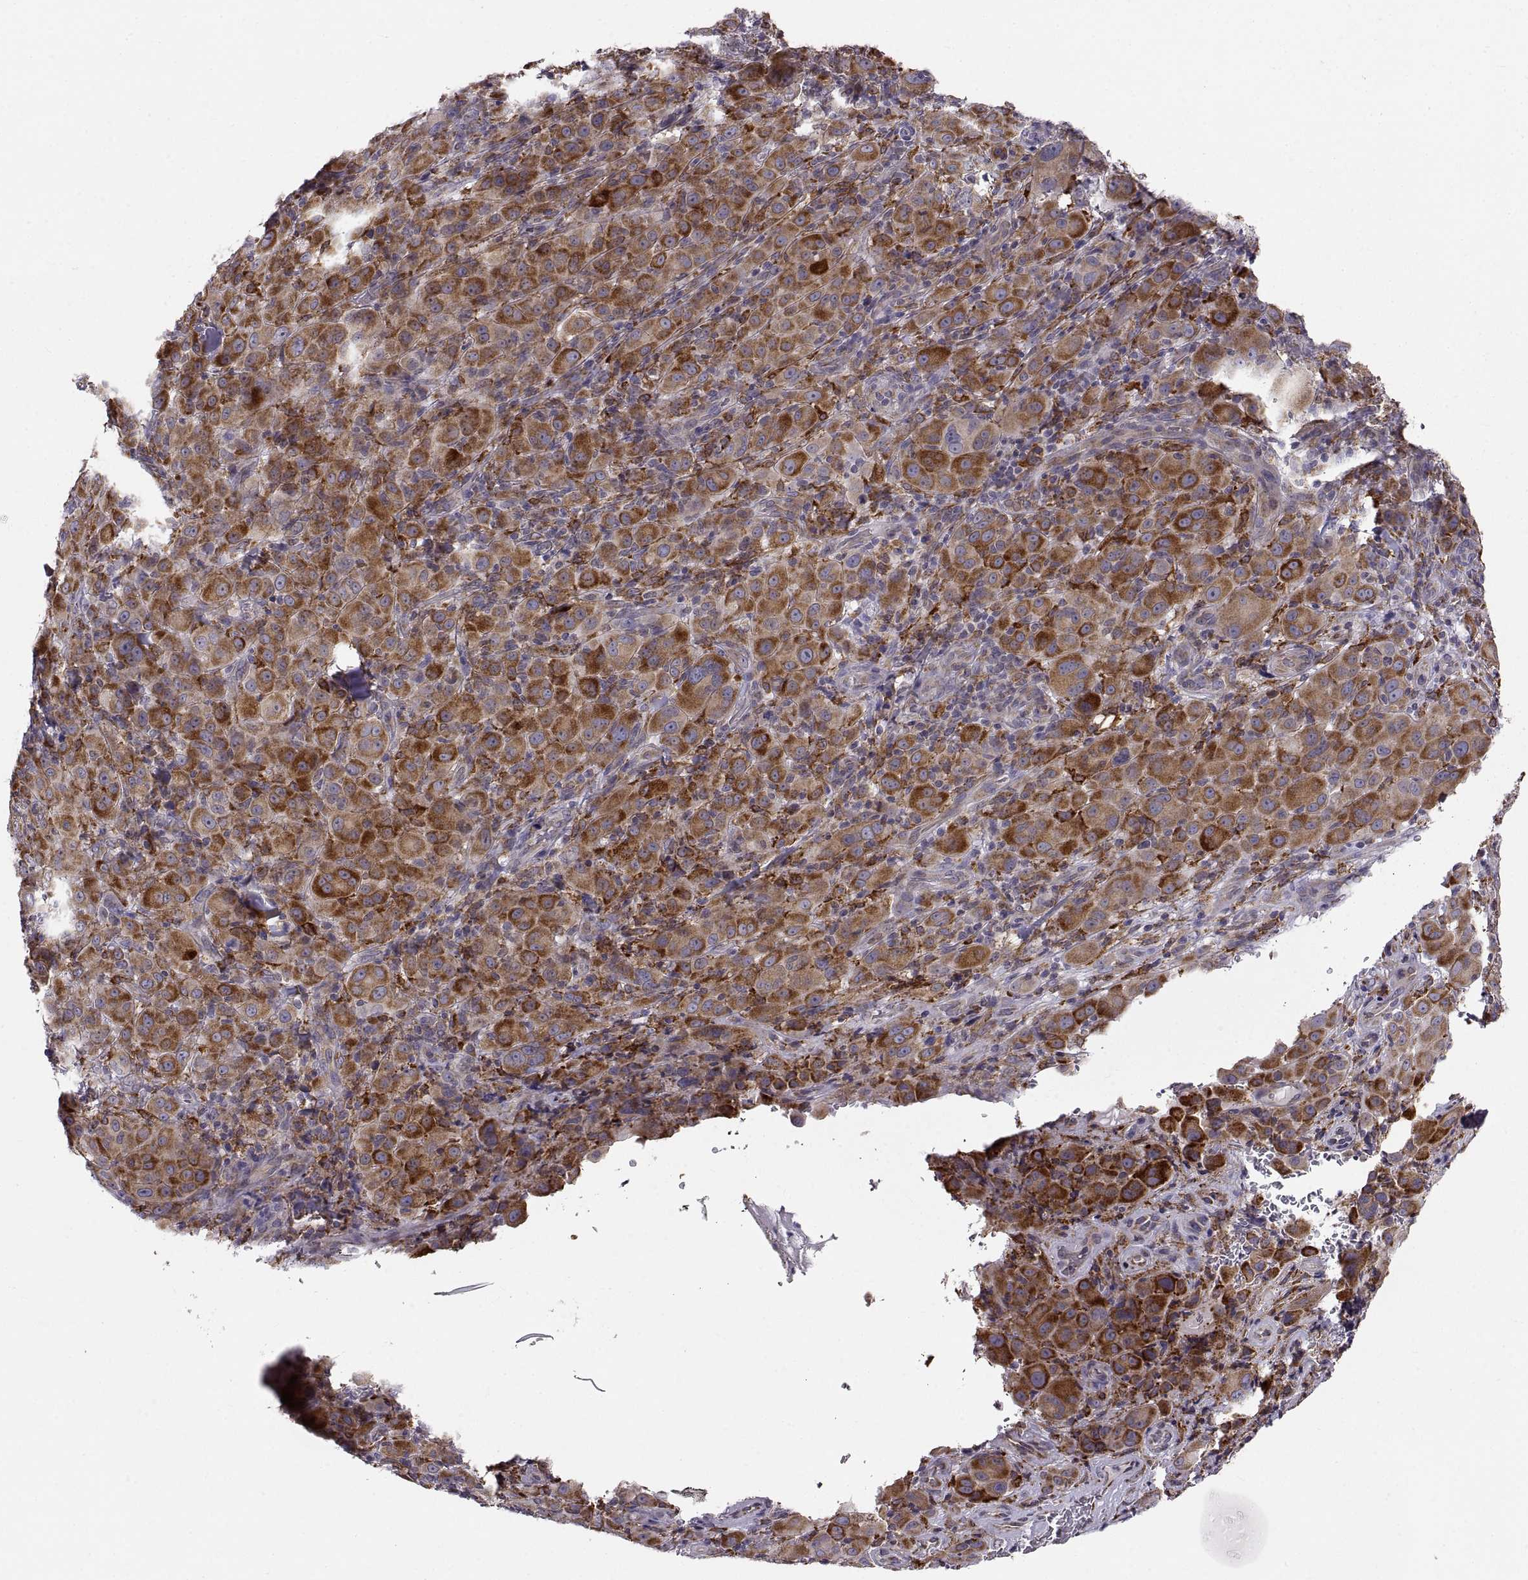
{"staining": {"intensity": "strong", "quantity": ">75%", "location": "cytoplasmic/membranous"}, "tissue": "melanoma", "cell_type": "Tumor cells", "image_type": "cancer", "snomed": [{"axis": "morphology", "description": "Malignant melanoma, NOS"}, {"axis": "topography", "description": "Skin"}], "caption": "Malignant melanoma stained with immunohistochemistry displays strong cytoplasmic/membranous positivity in about >75% of tumor cells.", "gene": "PLEKHB2", "patient": {"sex": "female", "age": 87}}